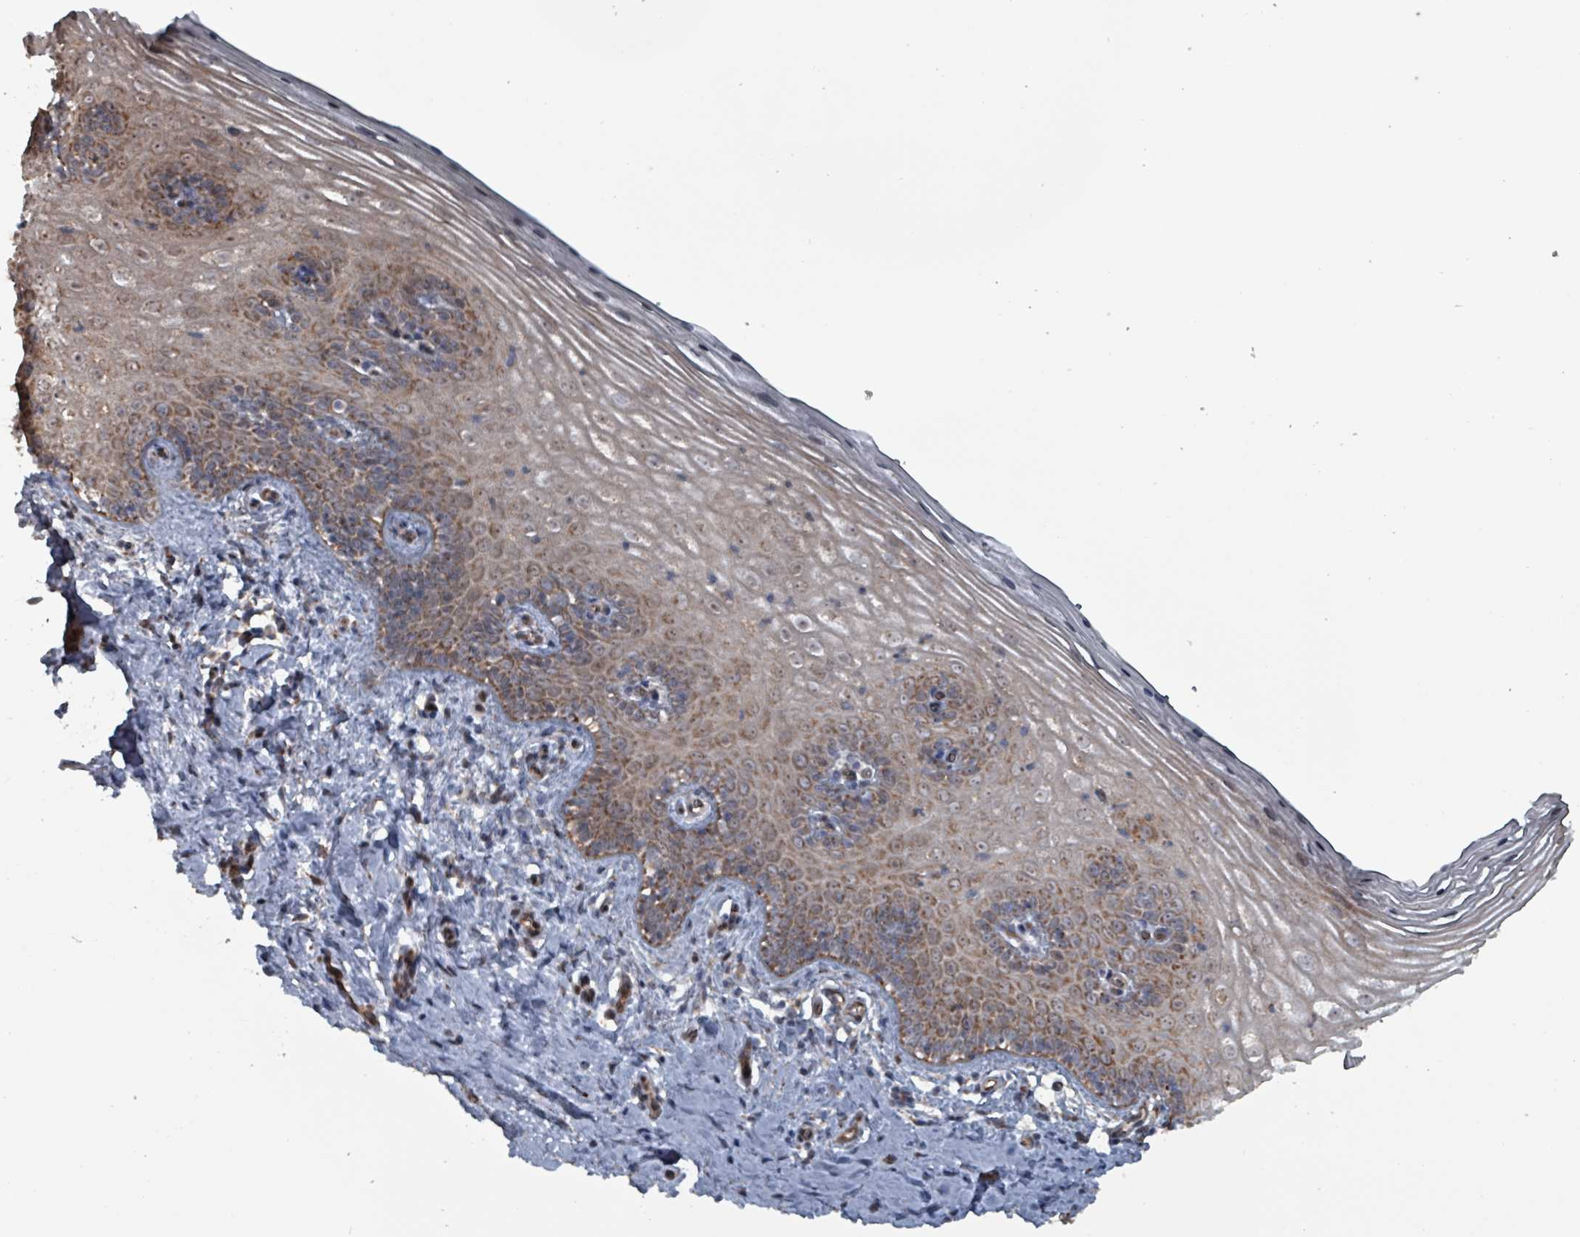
{"staining": {"intensity": "strong", "quantity": ">75%", "location": "cytoplasmic/membranous"}, "tissue": "cervix", "cell_type": "Glandular cells", "image_type": "normal", "snomed": [{"axis": "morphology", "description": "Normal tissue, NOS"}, {"axis": "topography", "description": "Cervix"}], "caption": "Protein expression analysis of benign cervix exhibits strong cytoplasmic/membranous staining in about >75% of glandular cells.", "gene": "MRPL4", "patient": {"sex": "female", "age": 44}}